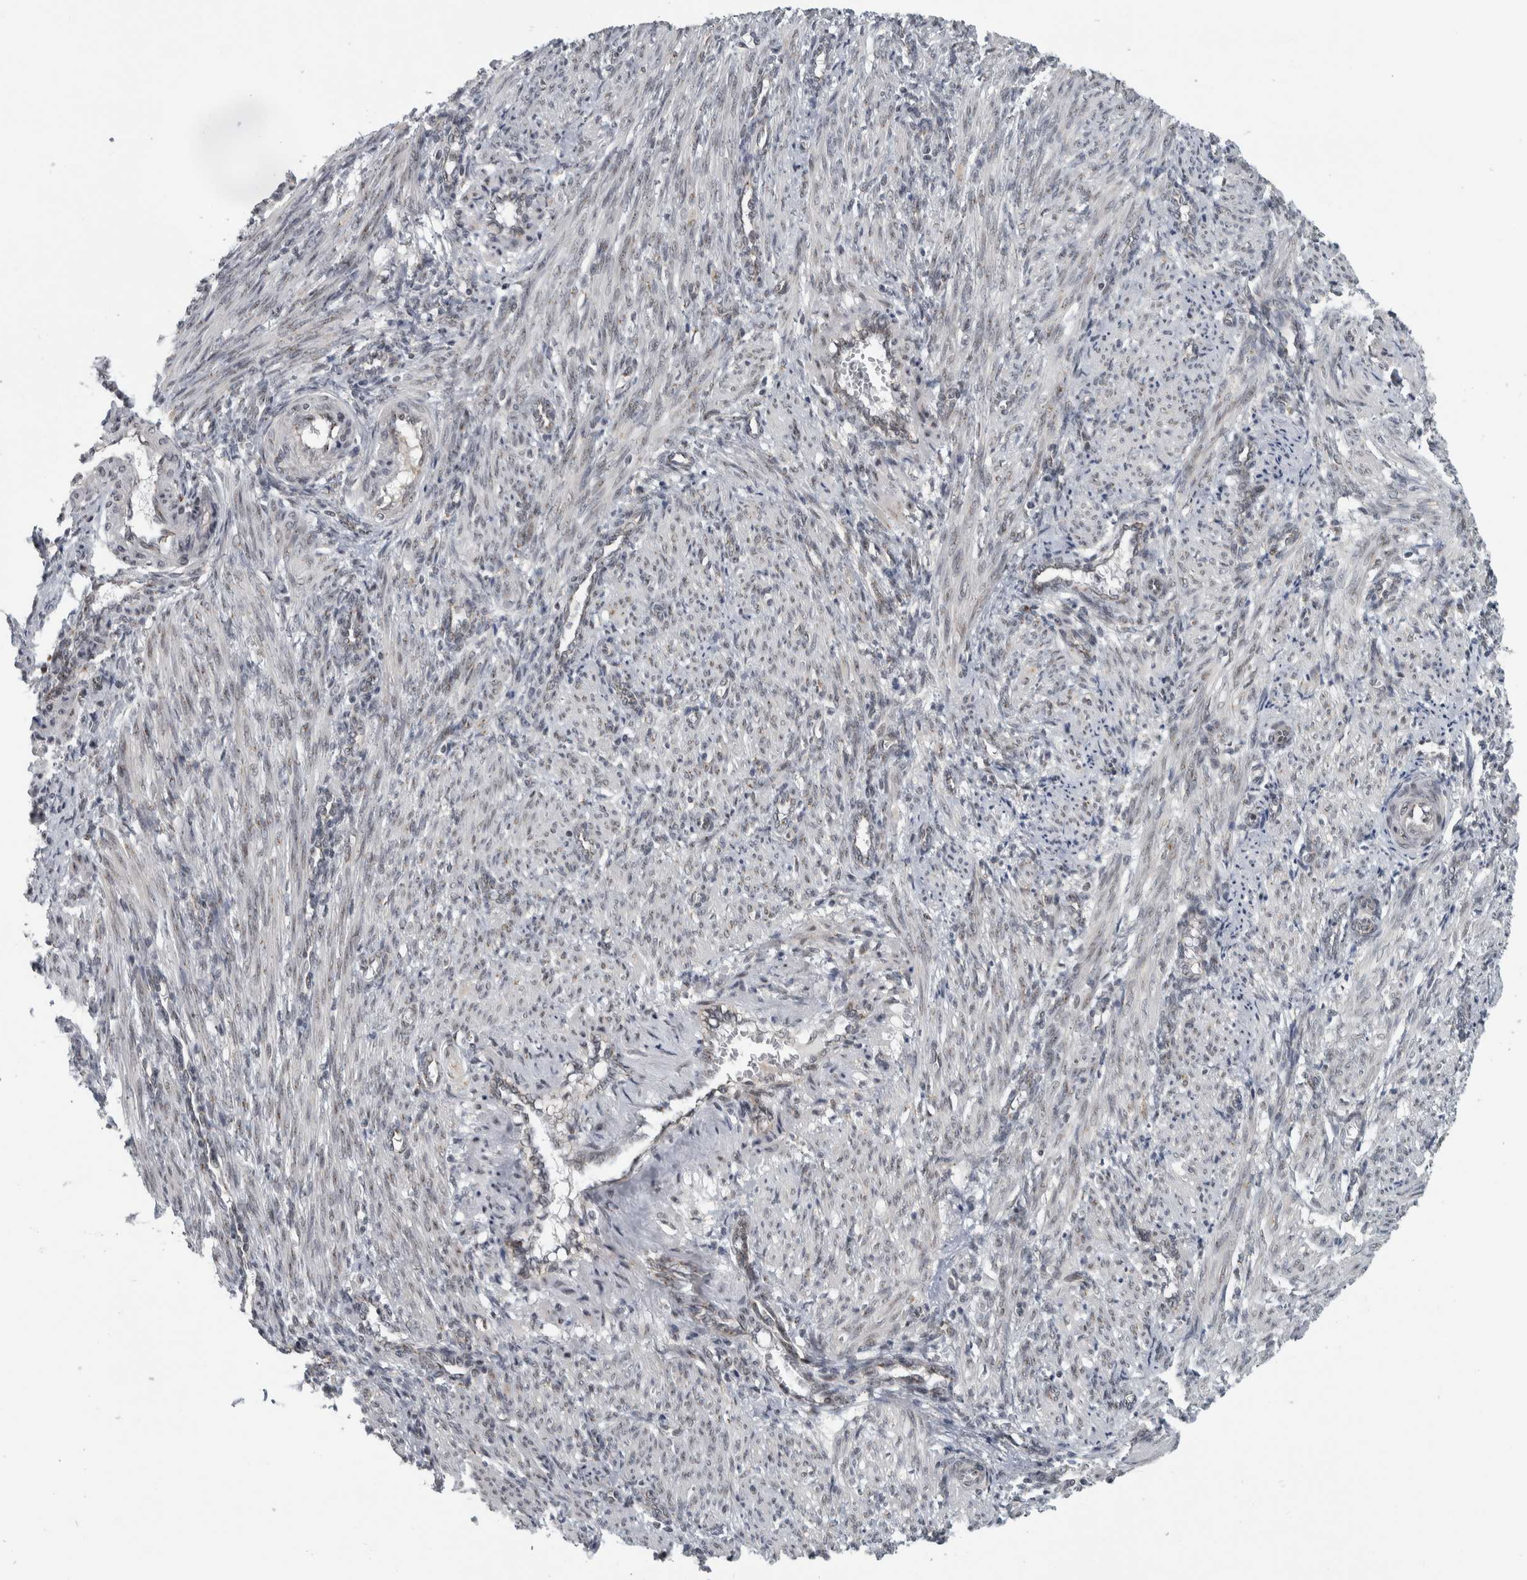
{"staining": {"intensity": "weak", "quantity": "25%-75%", "location": "cytoplasmic/membranous,nuclear"}, "tissue": "smooth muscle", "cell_type": "Smooth muscle cells", "image_type": "normal", "snomed": [{"axis": "morphology", "description": "Normal tissue, NOS"}, {"axis": "topography", "description": "Endometrium"}], "caption": "Immunohistochemistry of unremarkable smooth muscle shows low levels of weak cytoplasmic/membranous,nuclear expression in approximately 25%-75% of smooth muscle cells.", "gene": "ZMYND8", "patient": {"sex": "female", "age": 33}}